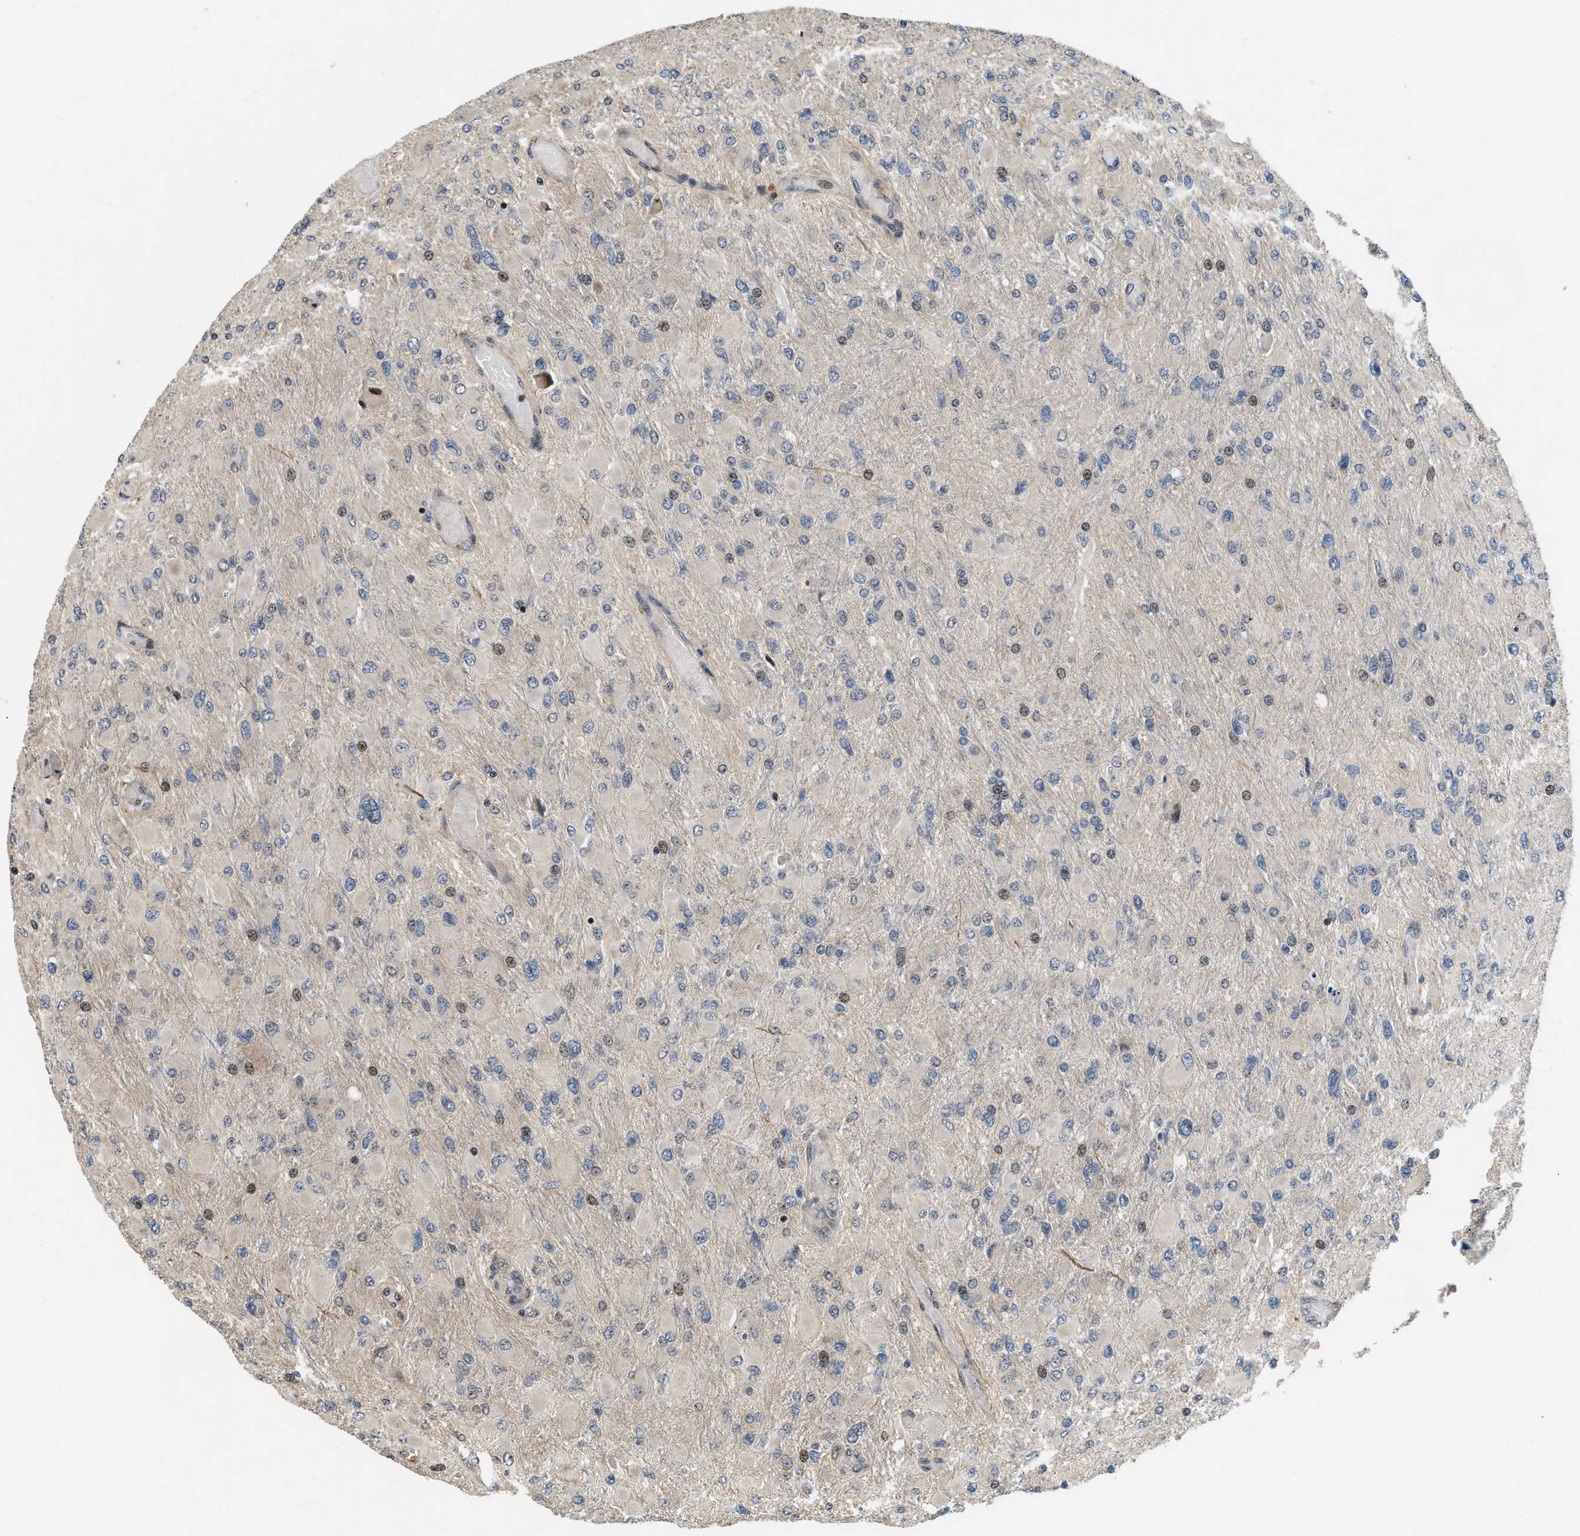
{"staining": {"intensity": "moderate", "quantity": "<25%", "location": "nuclear"}, "tissue": "glioma", "cell_type": "Tumor cells", "image_type": "cancer", "snomed": [{"axis": "morphology", "description": "Glioma, malignant, High grade"}, {"axis": "topography", "description": "Cerebral cortex"}], "caption": "Immunohistochemical staining of human glioma exhibits moderate nuclear protein expression in approximately <25% of tumor cells. The staining is performed using DAB brown chromogen to label protein expression. The nuclei are counter-stained blue using hematoxylin.", "gene": "LTA4H", "patient": {"sex": "female", "age": 36}}